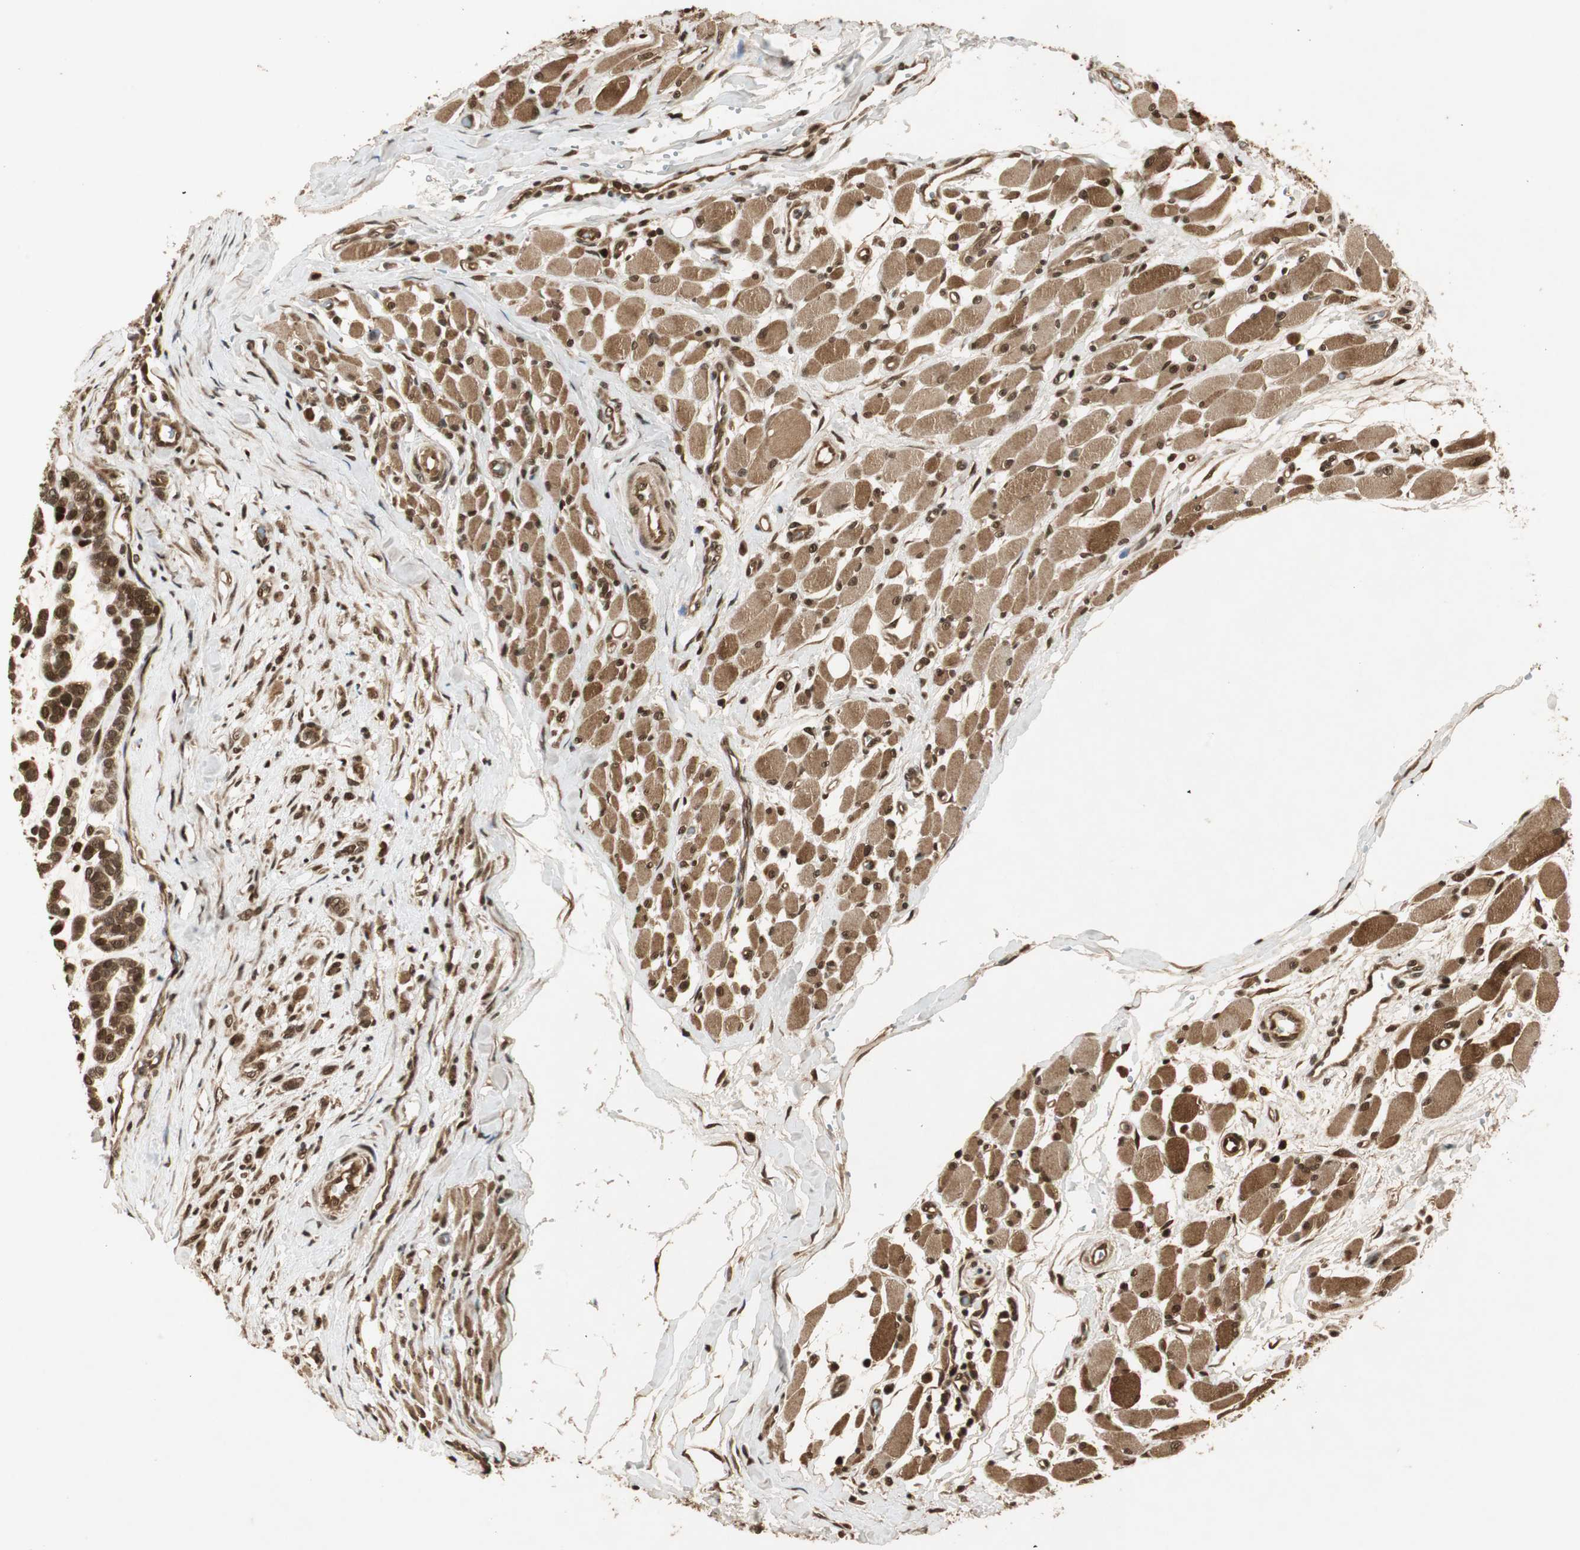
{"staining": {"intensity": "moderate", "quantity": ">75%", "location": "cytoplasmic/membranous"}, "tissue": "head and neck cancer", "cell_type": "Tumor cells", "image_type": "cancer", "snomed": [{"axis": "morphology", "description": "Adenocarcinoma, NOS"}, {"axis": "morphology", "description": "Adenoma, NOS"}, {"axis": "topography", "description": "Head-Neck"}], "caption": "Immunohistochemical staining of human head and neck cancer demonstrates medium levels of moderate cytoplasmic/membranous expression in about >75% of tumor cells. (DAB (3,3'-diaminobenzidine) = brown stain, brightfield microscopy at high magnification).", "gene": "RPA3", "patient": {"sex": "female", "age": 55}}